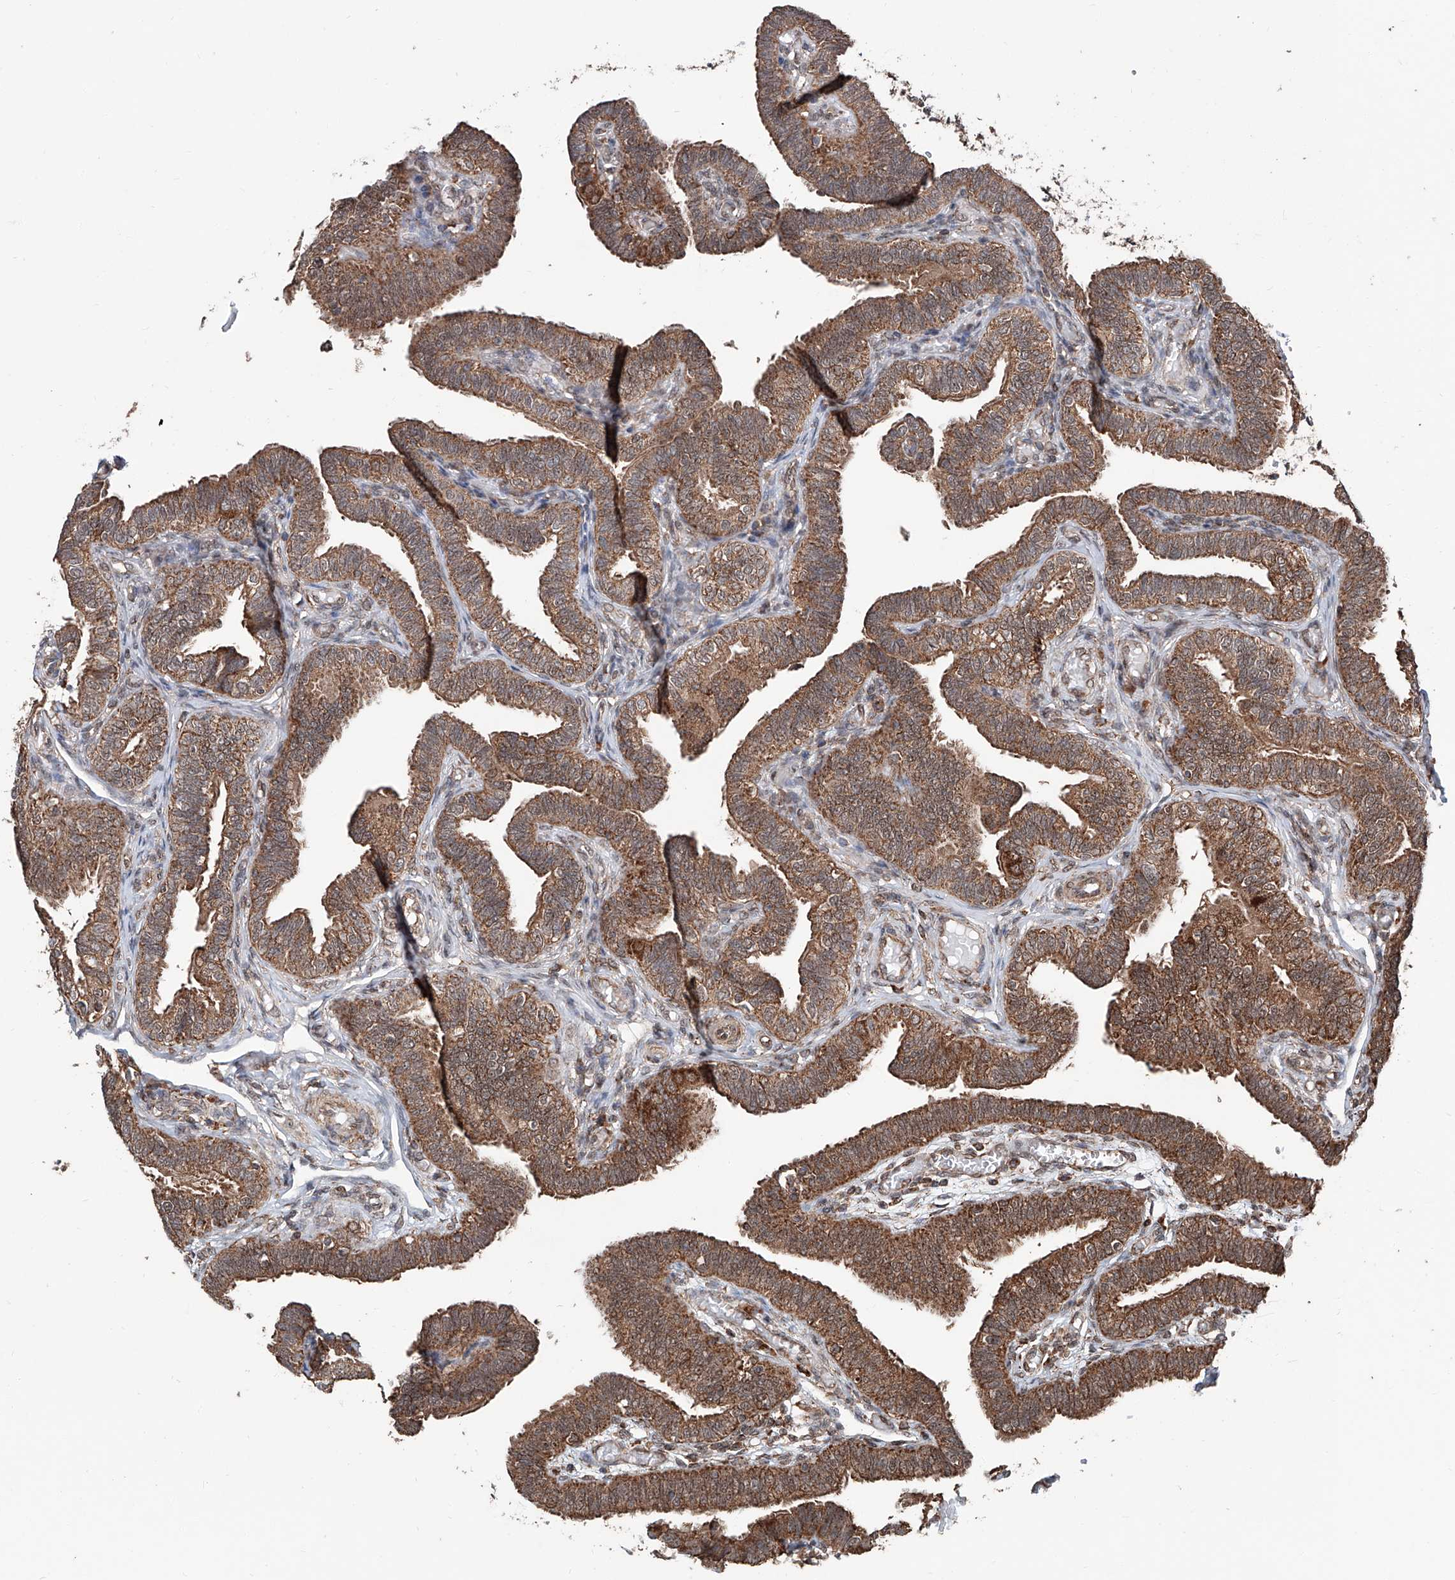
{"staining": {"intensity": "moderate", "quantity": ">75%", "location": "cytoplasmic/membranous"}, "tissue": "fallopian tube", "cell_type": "Glandular cells", "image_type": "normal", "snomed": [{"axis": "morphology", "description": "Normal tissue, NOS"}, {"axis": "topography", "description": "Fallopian tube"}], "caption": "Fallopian tube stained with a brown dye displays moderate cytoplasmic/membranous positive expression in about >75% of glandular cells.", "gene": "ZNF445", "patient": {"sex": "female", "age": 39}}